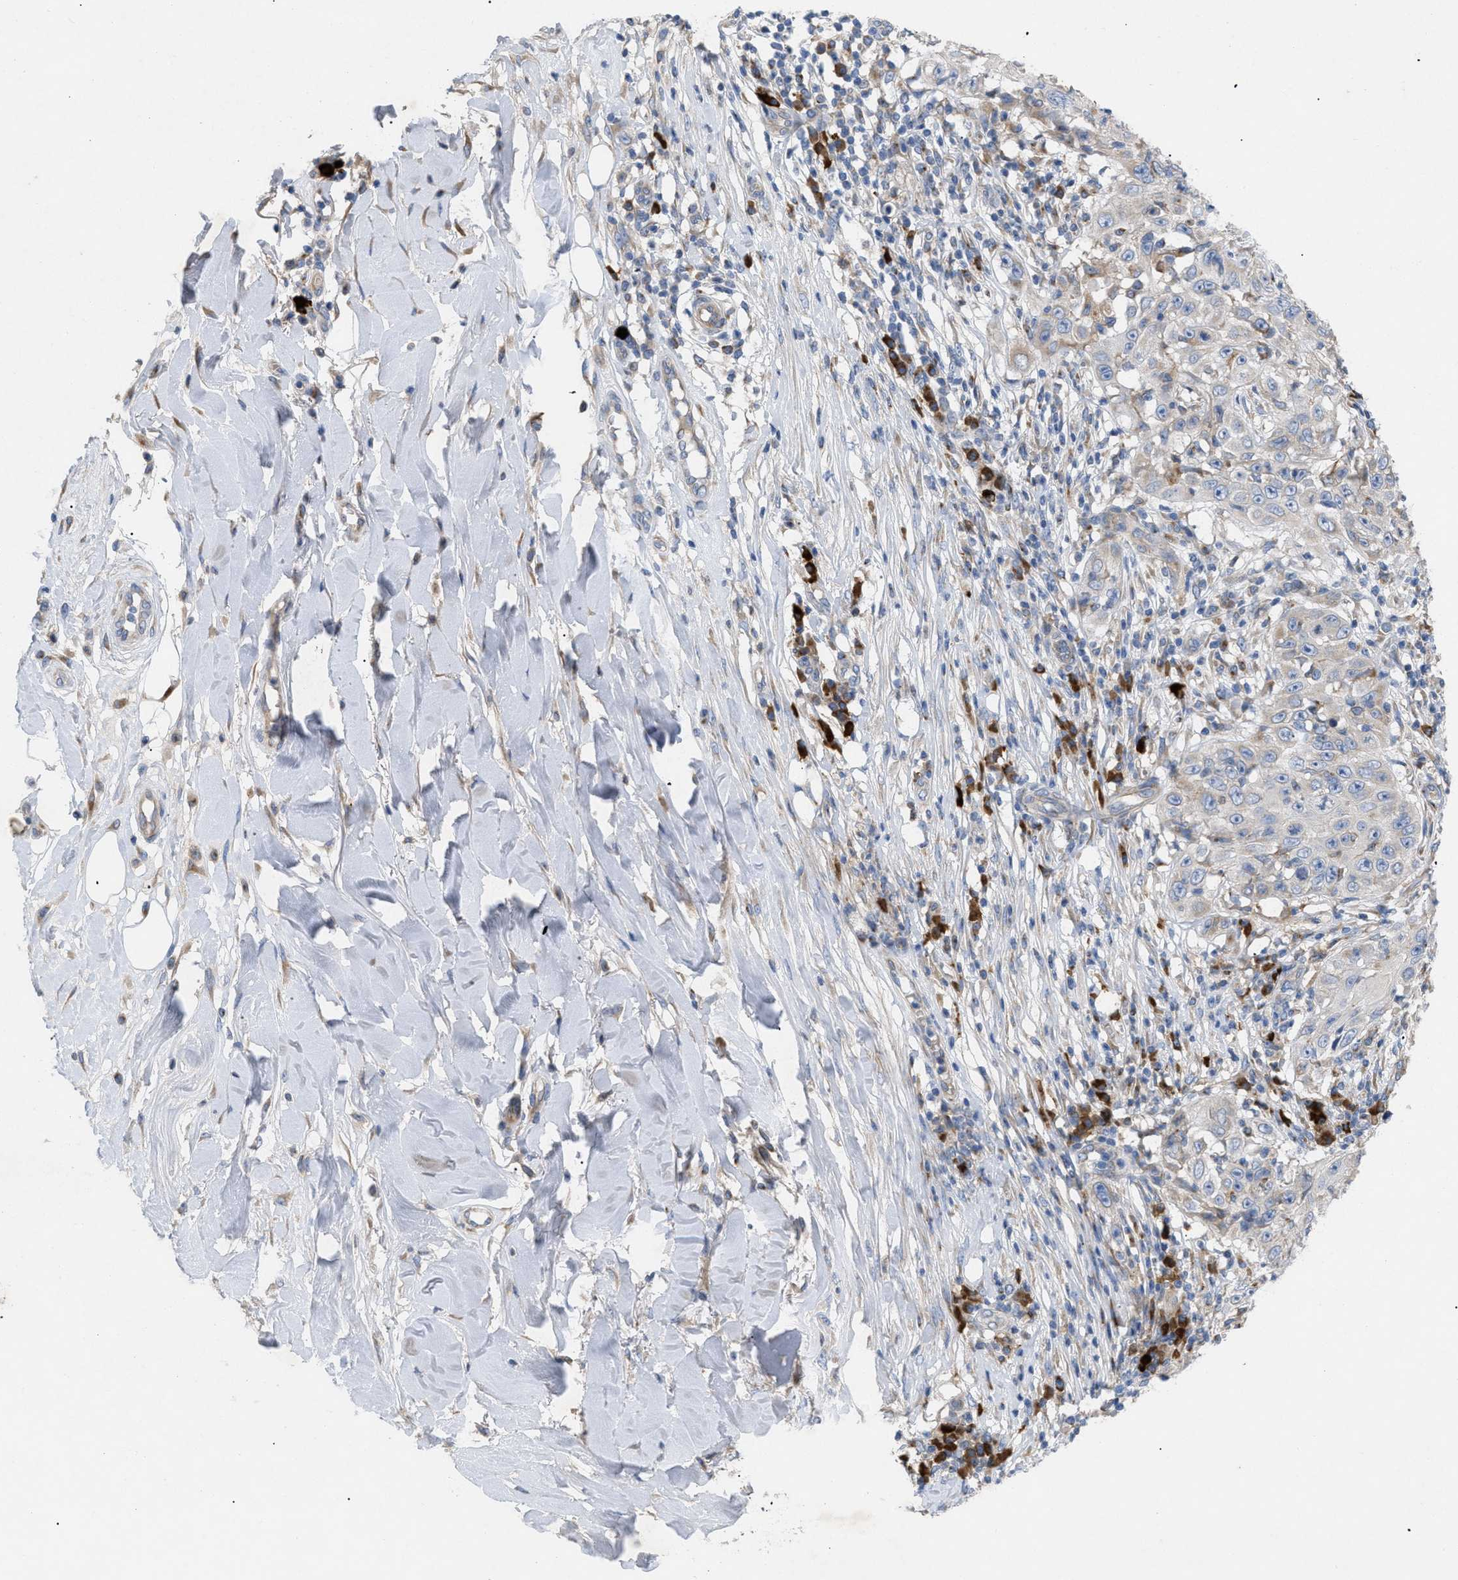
{"staining": {"intensity": "negative", "quantity": "none", "location": "none"}, "tissue": "skin cancer", "cell_type": "Tumor cells", "image_type": "cancer", "snomed": [{"axis": "morphology", "description": "Squamous cell carcinoma, NOS"}, {"axis": "topography", "description": "Skin"}], "caption": "This photomicrograph is of skin cancer (squamous cell carcinoma) stained with IHC to label a protein in brown with the nuclei are counter-stained blue. There is no staining in tumor cells.", "gene": "SLC50A1", "patient": {"sex": "male", "age": 86}}